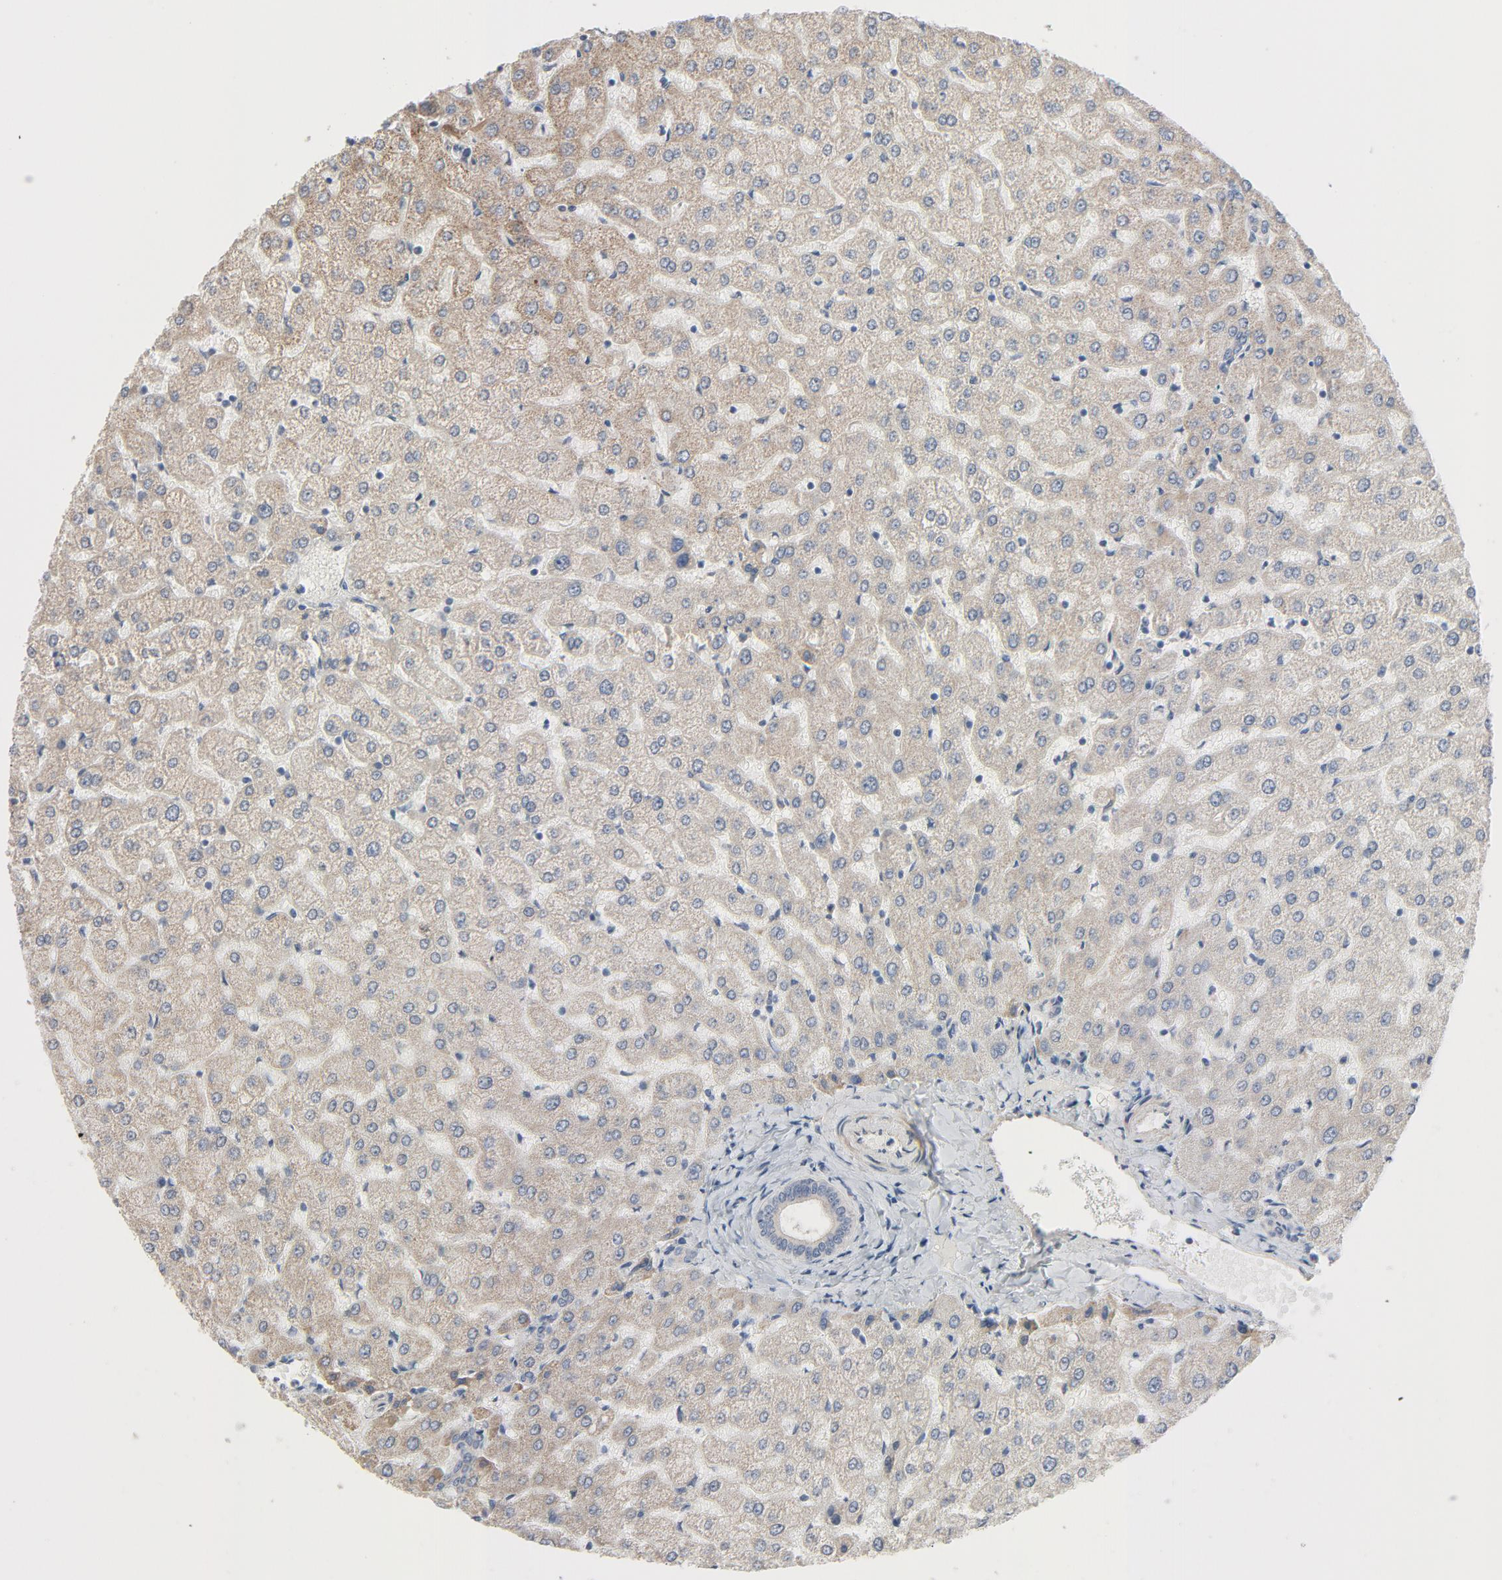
{"staining": {"intensity": "weak", "quantity": ">75%", "location": "cytoplasmic/membranous"}, "tissue": "liver", "cell_type": "Cholangiocytes", "image_type": "normal", "snomed": [{"axis": "morphology", "description": "Normal tissue, NOS"}, {"axis": "morphology", "description": "Fibrosis, NOS"}, {"axis": "topography", "description": "Liver"}], "caption": "The immunohistochemical stain labels weak cytoplasmic/membranous staining in cholangiocytes of benign liver. (DAB IHC with brightfield microscopy, high magnification).", "gene": "TRIOBP", "patient": {"sex": "female", "age": 29}}